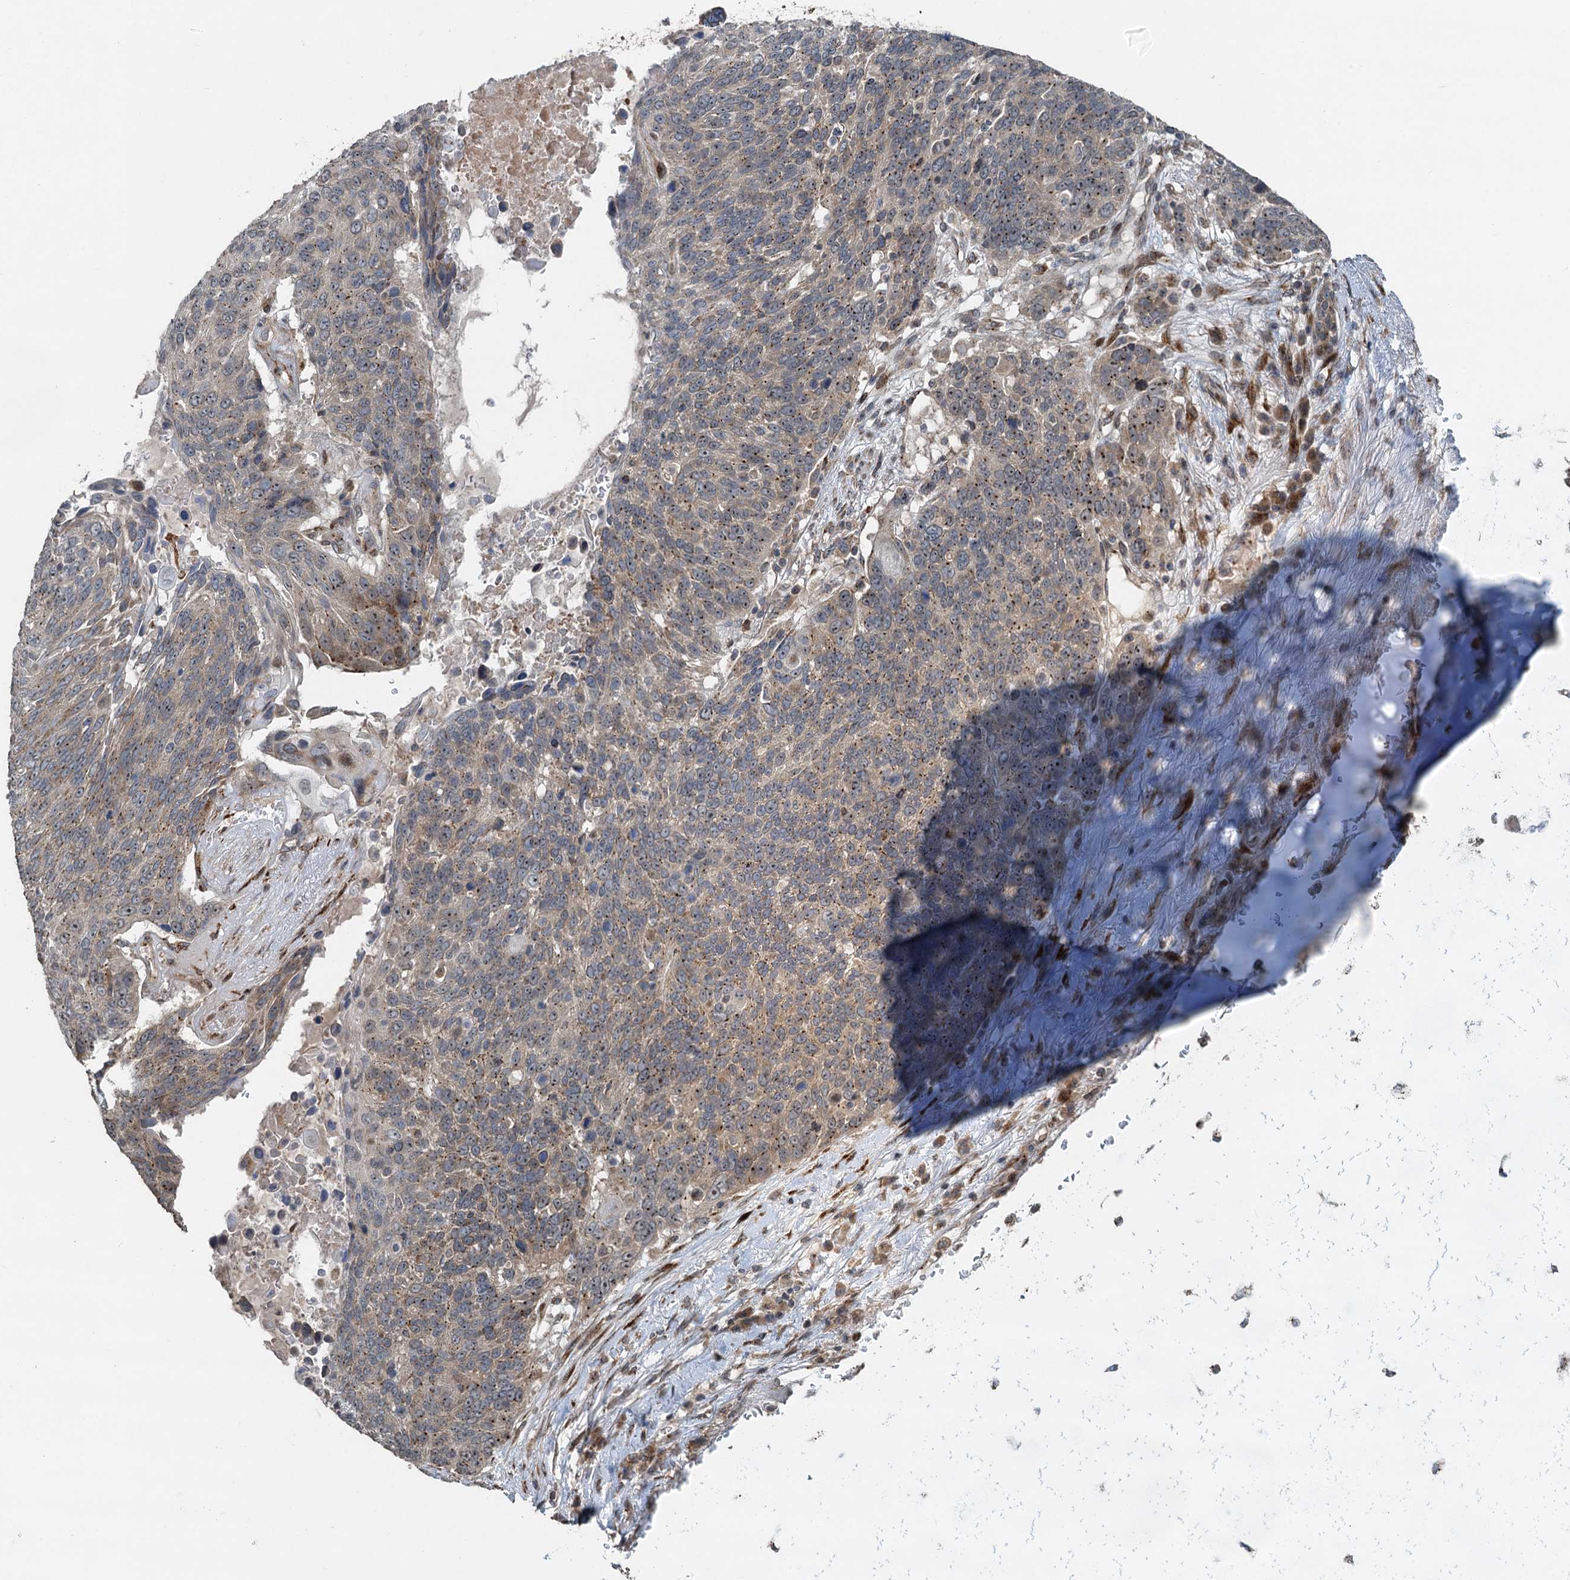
{"staining": {"intensity": "moderate", "quantity": "25%-75%", "location": "cytoplasmic/membranous"}, "tissue": "lung cancer", "cell_type": "Tumor cells", "image_type": "cancer", "snomed": [{"axis": "morphology", "description": "Squamous cell carcinoma, NOS"}, {"axis": "topography", "description": "Lung"}], "caption": "Immunohistochemical staining of lung cancer (squamous cell carcinoma) exhibits moderate cytoplasmic/membranous protein expression in approximately 25%-75% of tumor cells.", "gene": "CEP68", "patient": {"sex": "male", "age": 66}}